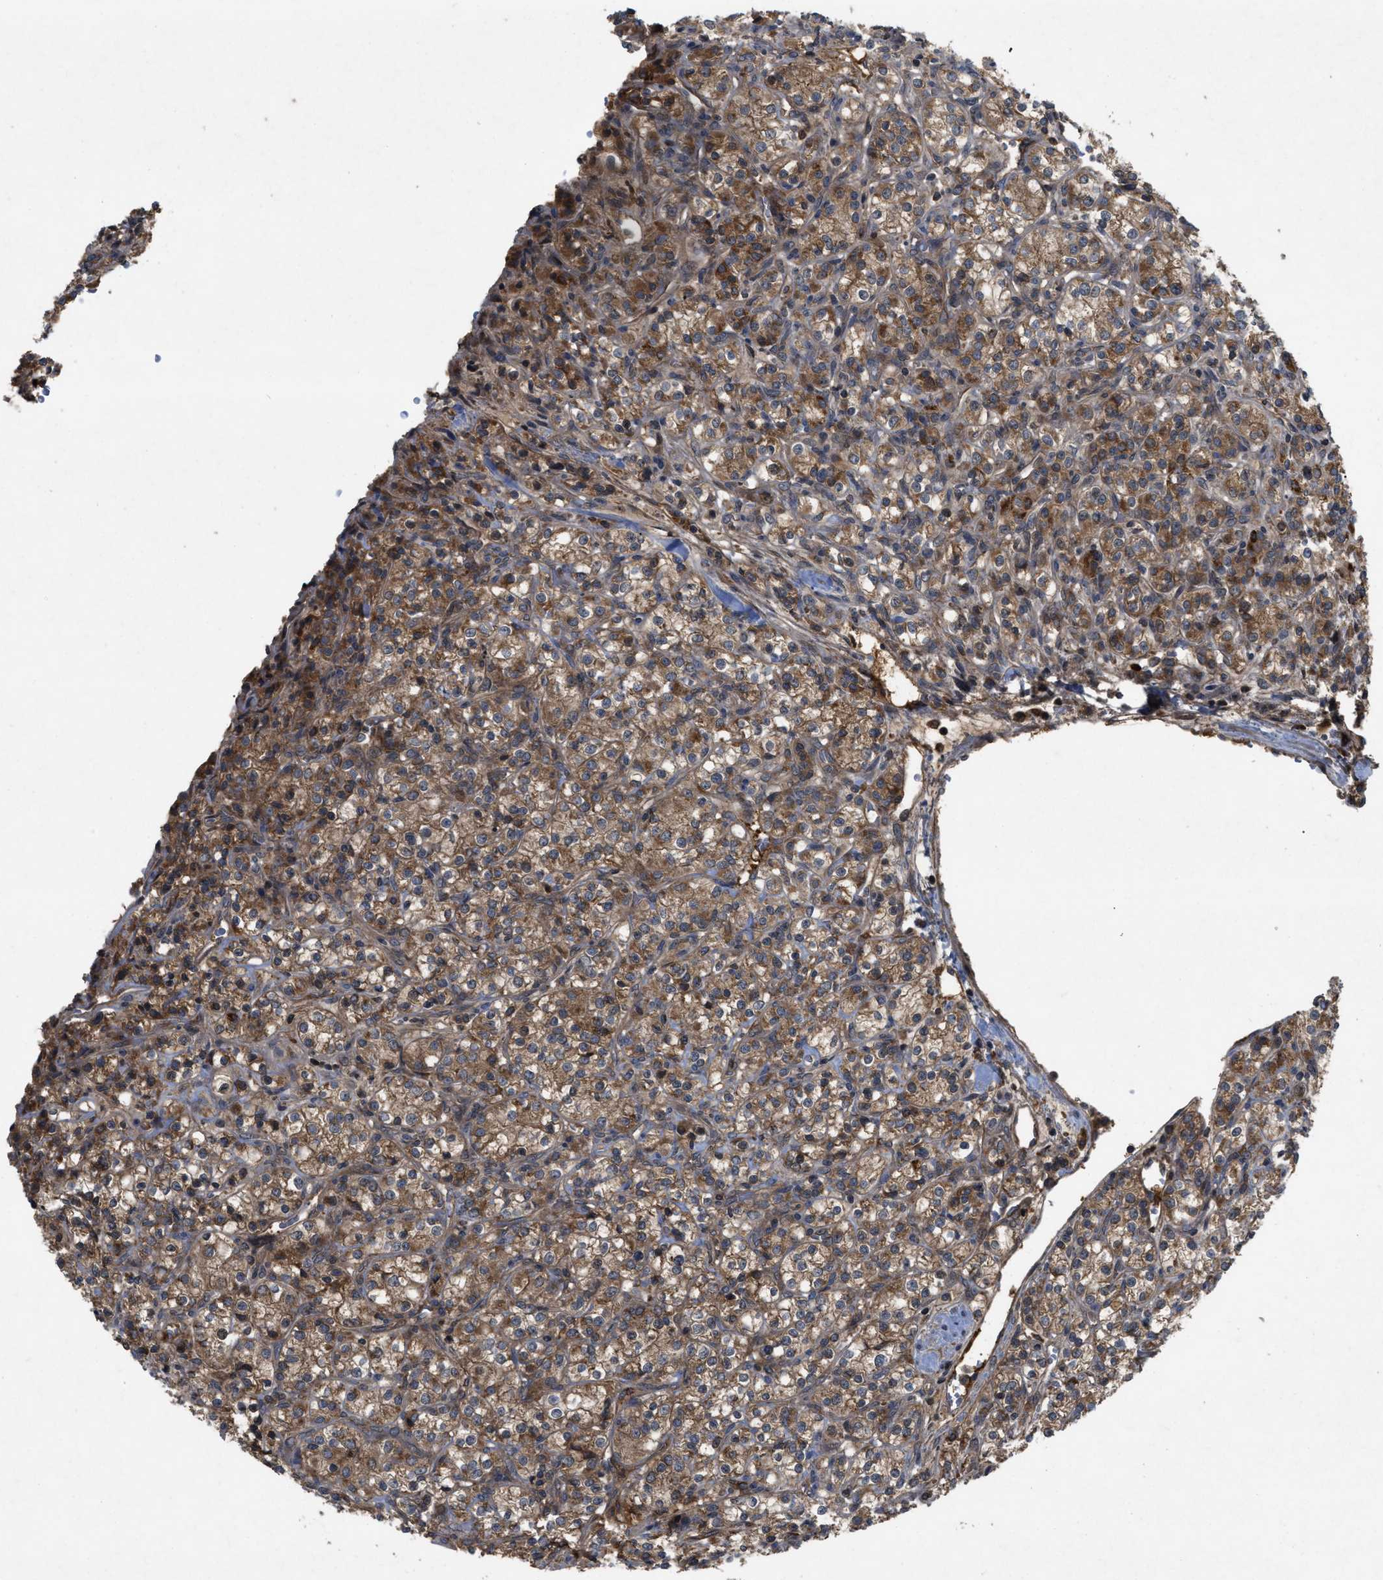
{"staining": {"intensity": "moderate", "quantity": ">75%", "location": "cytoplasmic/membranous"}, "tissue": "renal cancer", "cell_type": "Tumor cells", "image_type": "cancer", "snomed": [{"axis": "morphology", "description": "Adenocarcinoma, NOS"}, {"axis": "topography", "description": "Kidney"}], "caption": "DAB (3,3'-diaminobenzidine) immunohistochemical staining of renal cancer displays moderate cytoplasmic/membranous protein positivity in about >75% of tumor cells. (IHC, brightfield microscopy, high magnification).", "gene": "RAB2A", "patient": {"sex": "male", "age": 77}}